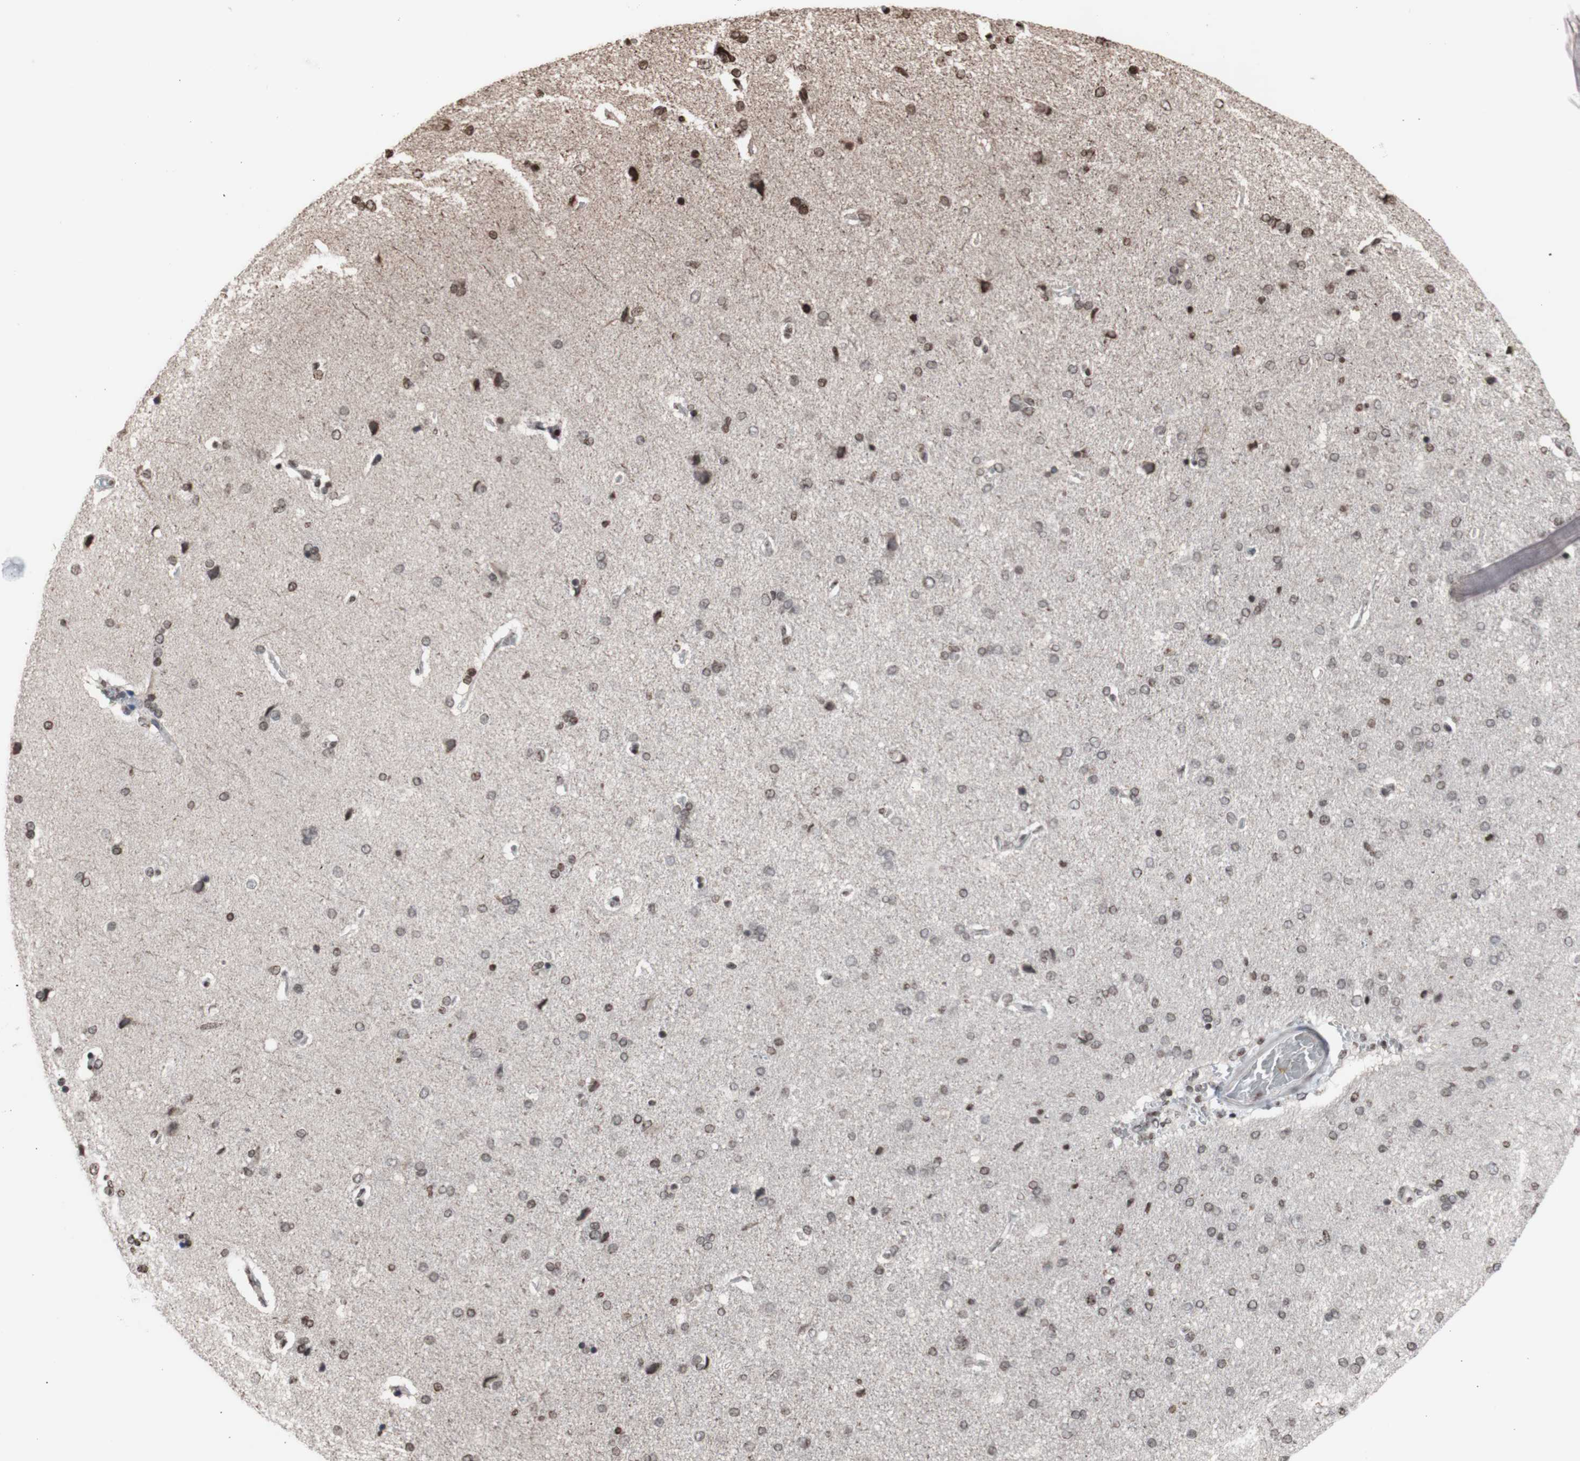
{"staining": {"intensity": "moderate", "quantity": ">75%", "location": "nuclear"}, "tissue": "cerebral cortex", "cell_type": "Endothelial cells", "image_type": "normal", "snomed": [{"axis": "morphology", "description": "Normal tissue, NOS"}, {"axis": "topography", "description": "Cerebral cortex"}], "caption": "High-power microscopy captured an immunohistochemistry (IHC) photomicrograph of normal cerebral cortex, revealing moderate nuclear expression in about >75% of endothelial cells.", "gene": "SNAI2", "patient": {"sex": "male", "age": 62}}